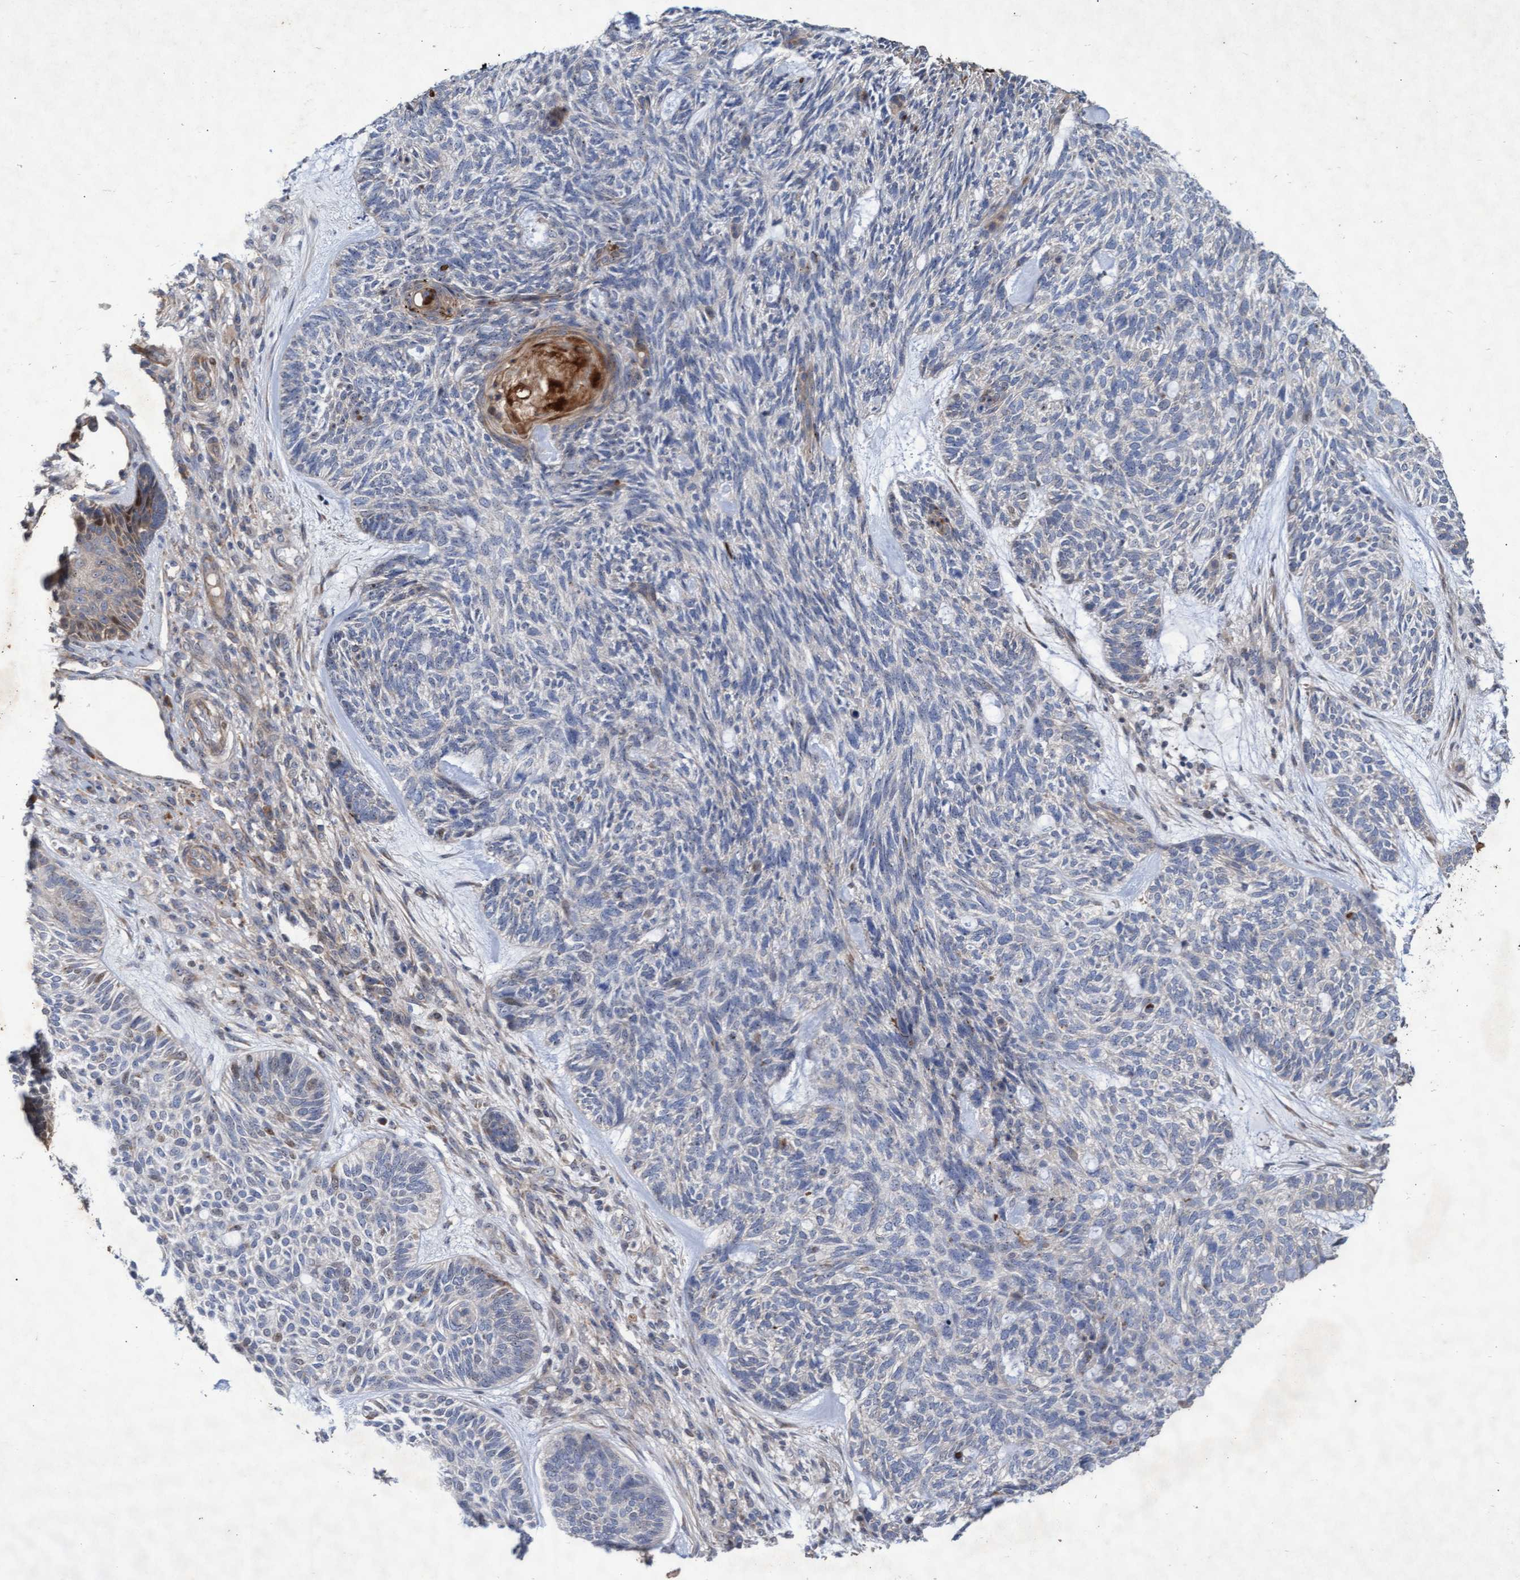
{"staining": {"intensity": "negative", "quantity": "none", "location": "none"}, "tissue": "skin cancer", "cell_type": "Tumor cells", "image_type": "cancer", "snomed": [{"axis": "morphology", "description": "Basal cell carcinoma"}, {"axis": "topography", "description": "Skin"}], "caption": "This photomicrograph is of skin cancer (basal cell carcinoma) stained with IHC to label a protein in brown with the nuclei are counter-stained blue. There is no expression in tumor cells.", "gene": "ABCF2", "patient": {"sex": "male", "age": 55}}